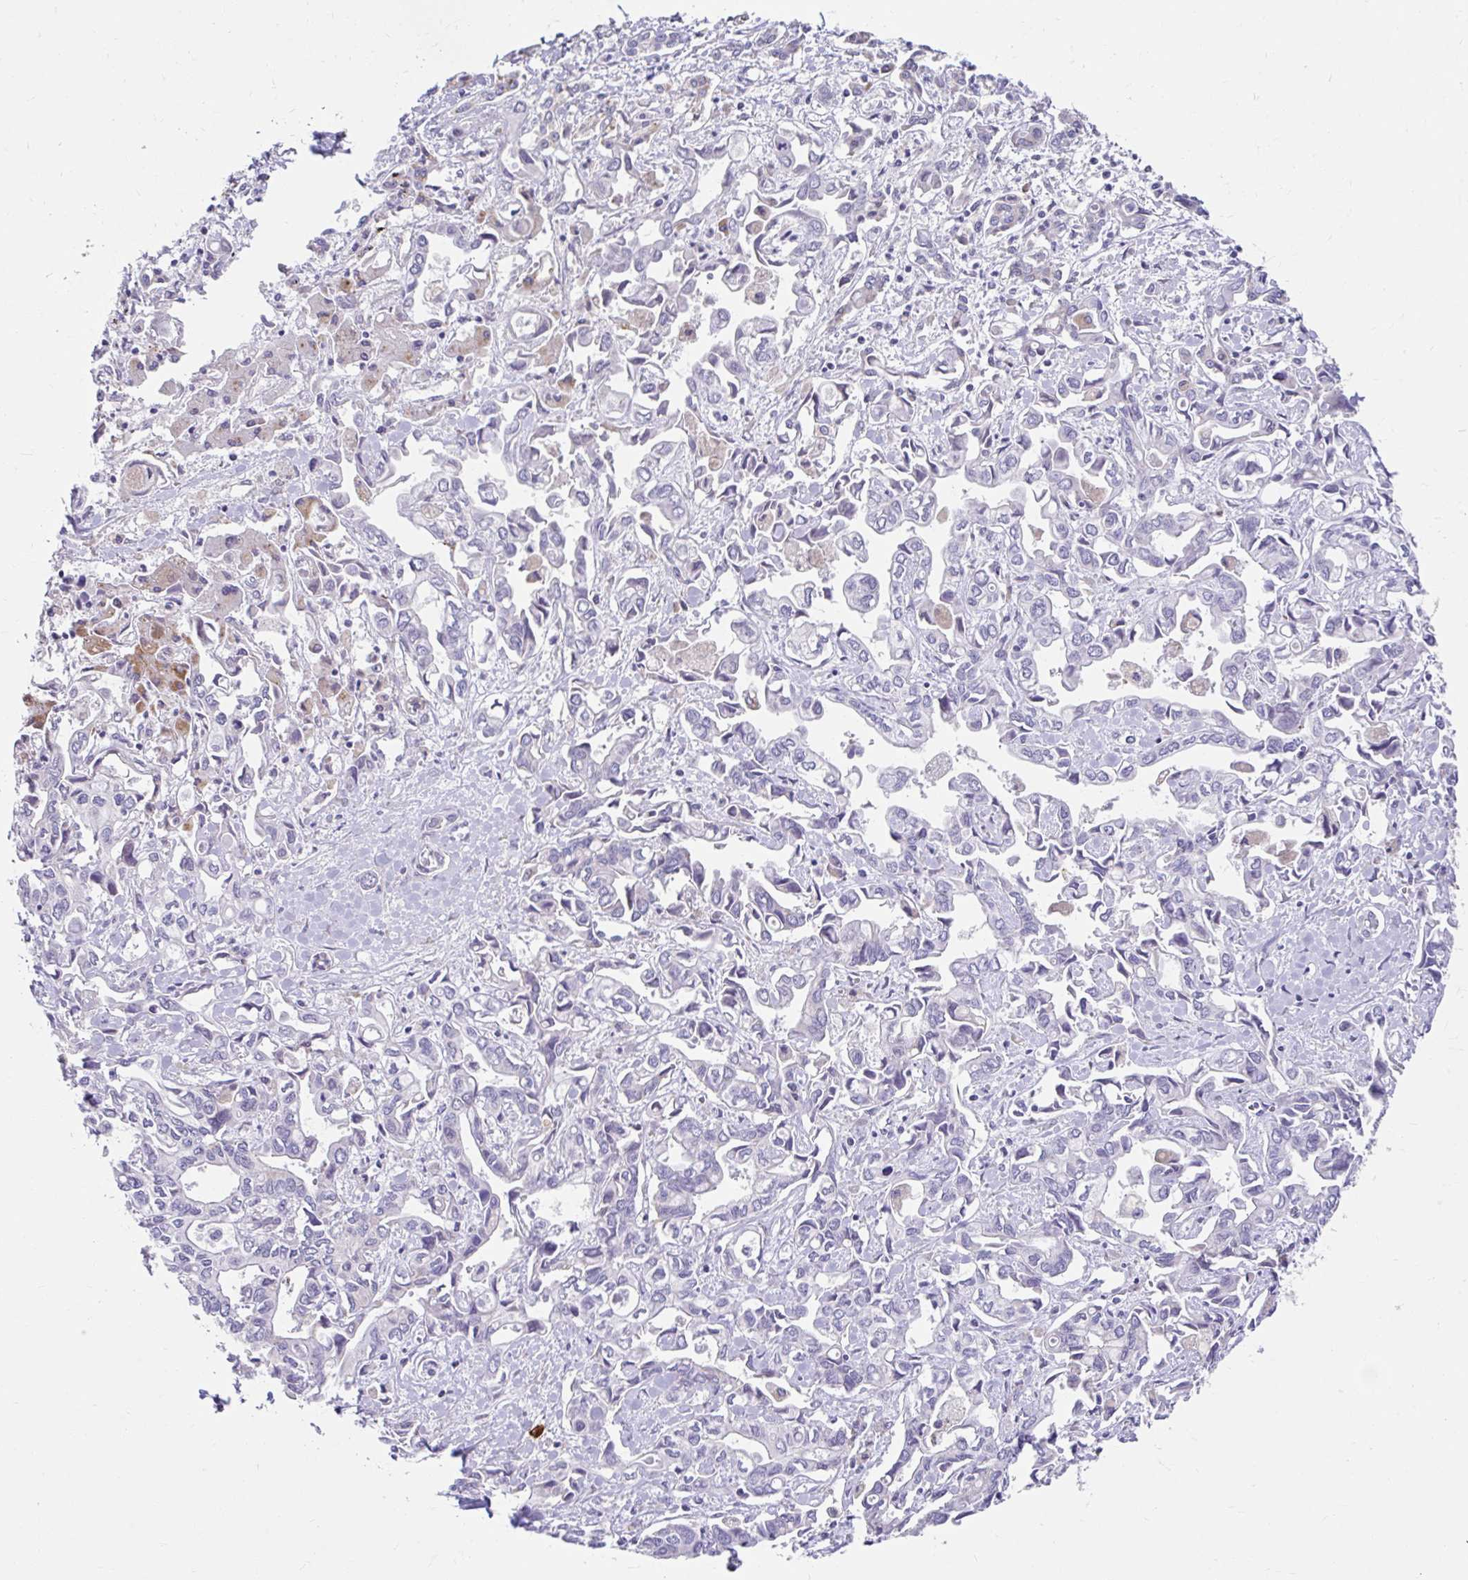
{"staining": {"intensity": "negative", "quantity": "none", "location": "none"}, "tissue": "liver cancer", "cell_type": "Tumor cells", "image_type": "cancer", "snomed": [{"axis": "morphology", "description": "Cholangiocarcinoma"}, {"axis": "topography", "description": "Liver"}], "caption": "Tumor cells are negative for protein expression in human liver cholangiocarcinoma. (IHC, brightfield microscopy, high magnification).", "gene": "NT5C1B", "patient": {"sex": "female", "age": 64}}